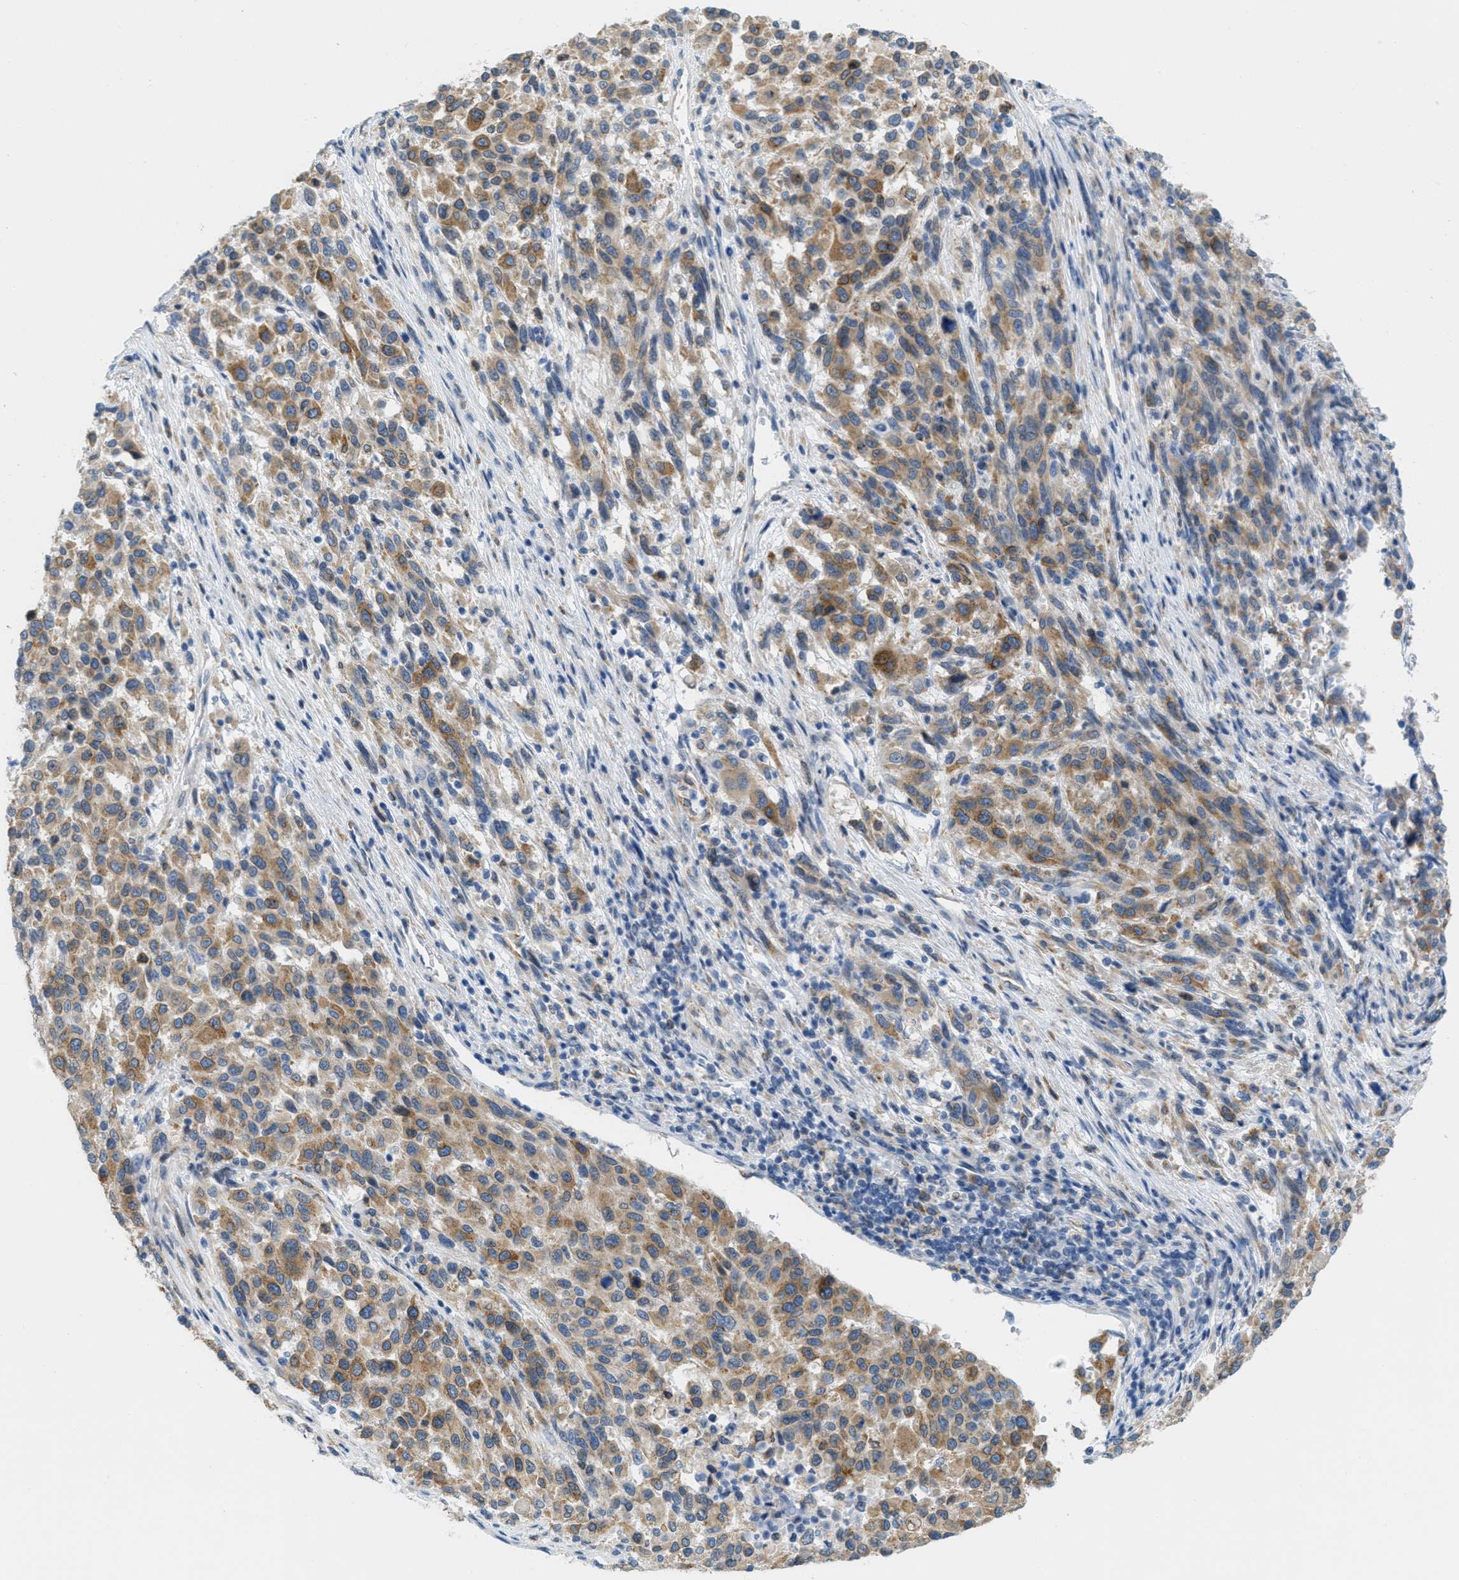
{"staining": {"intensity": "moderate", "quantity": ">75%", "location": "cytoplasmic/membranous"}, "tissue": "melanoma", "cell_type": "Tumor cells", "image_type": "cancer", "snomed": [{"axis": "morphology", "description": "Malignant melanoma, Metastatic site"}, {"axis": "topography", "description": "Lymph node"}], "caption": "Melanoma stained with DAB IHC exhibits medium levels of moderate cytoplasmic/membranous staining in approximately >75% of tumor cells.", "gene": "TEX264", "patient": {"sex": "male", "age": 61}}